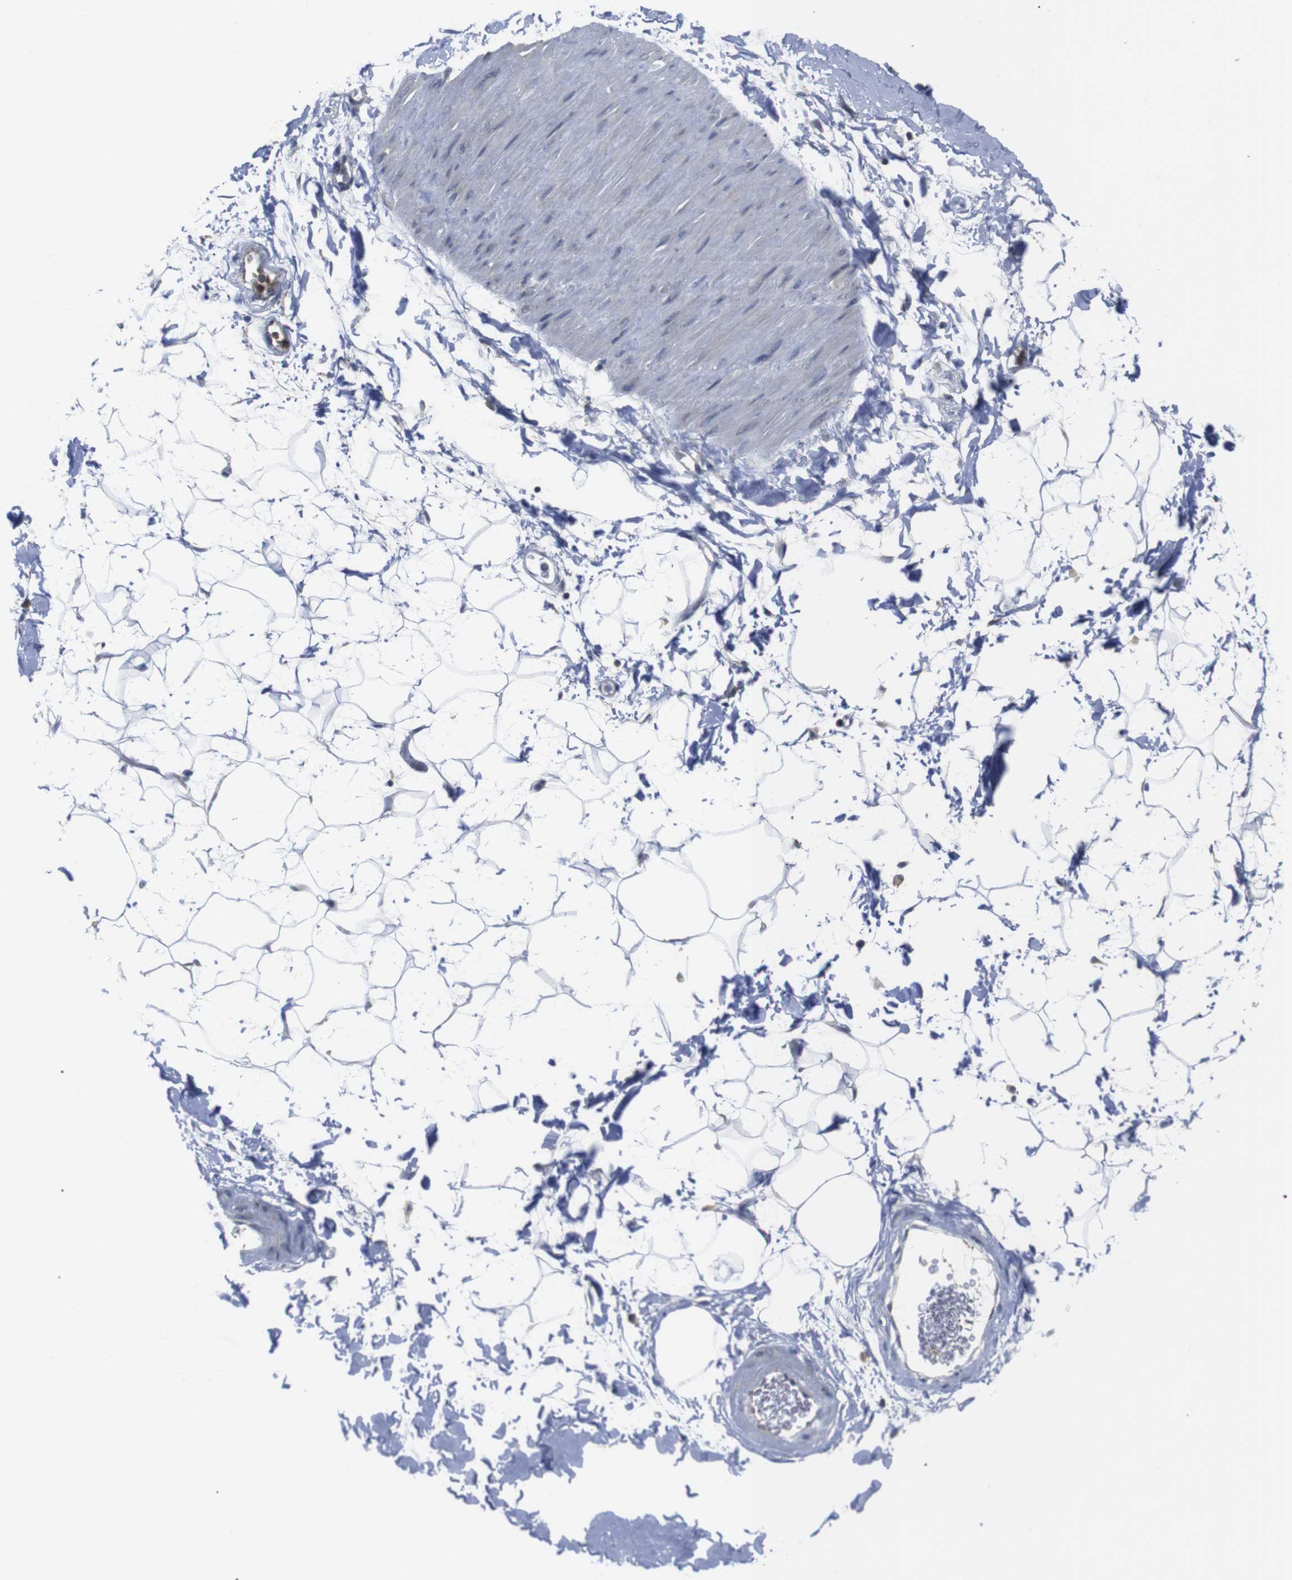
{"staining": {"intensity": "negative", "quantity": "none", "location": "none"}, "tissue": "adipose tissue", "cell_type": "Adipocytes", "image_type": "normal", "snomed": [{"axis": "morphology", "description": "Normal tissue, NOS"}, {"axis": "topography", "description": "Soft tissue"}], "caption": "Adipocytes are negative for brown protein staining in benign adipose tissue. Brightfield microscopy of immunohistochemistry (IHC) stained with DAB (3,3'-diaminobenzidine) (brown) and hematoxylin (blue), captured at high magnification.", "gene": "FNTA", "patient": {"sex": "male", "age": 72}}